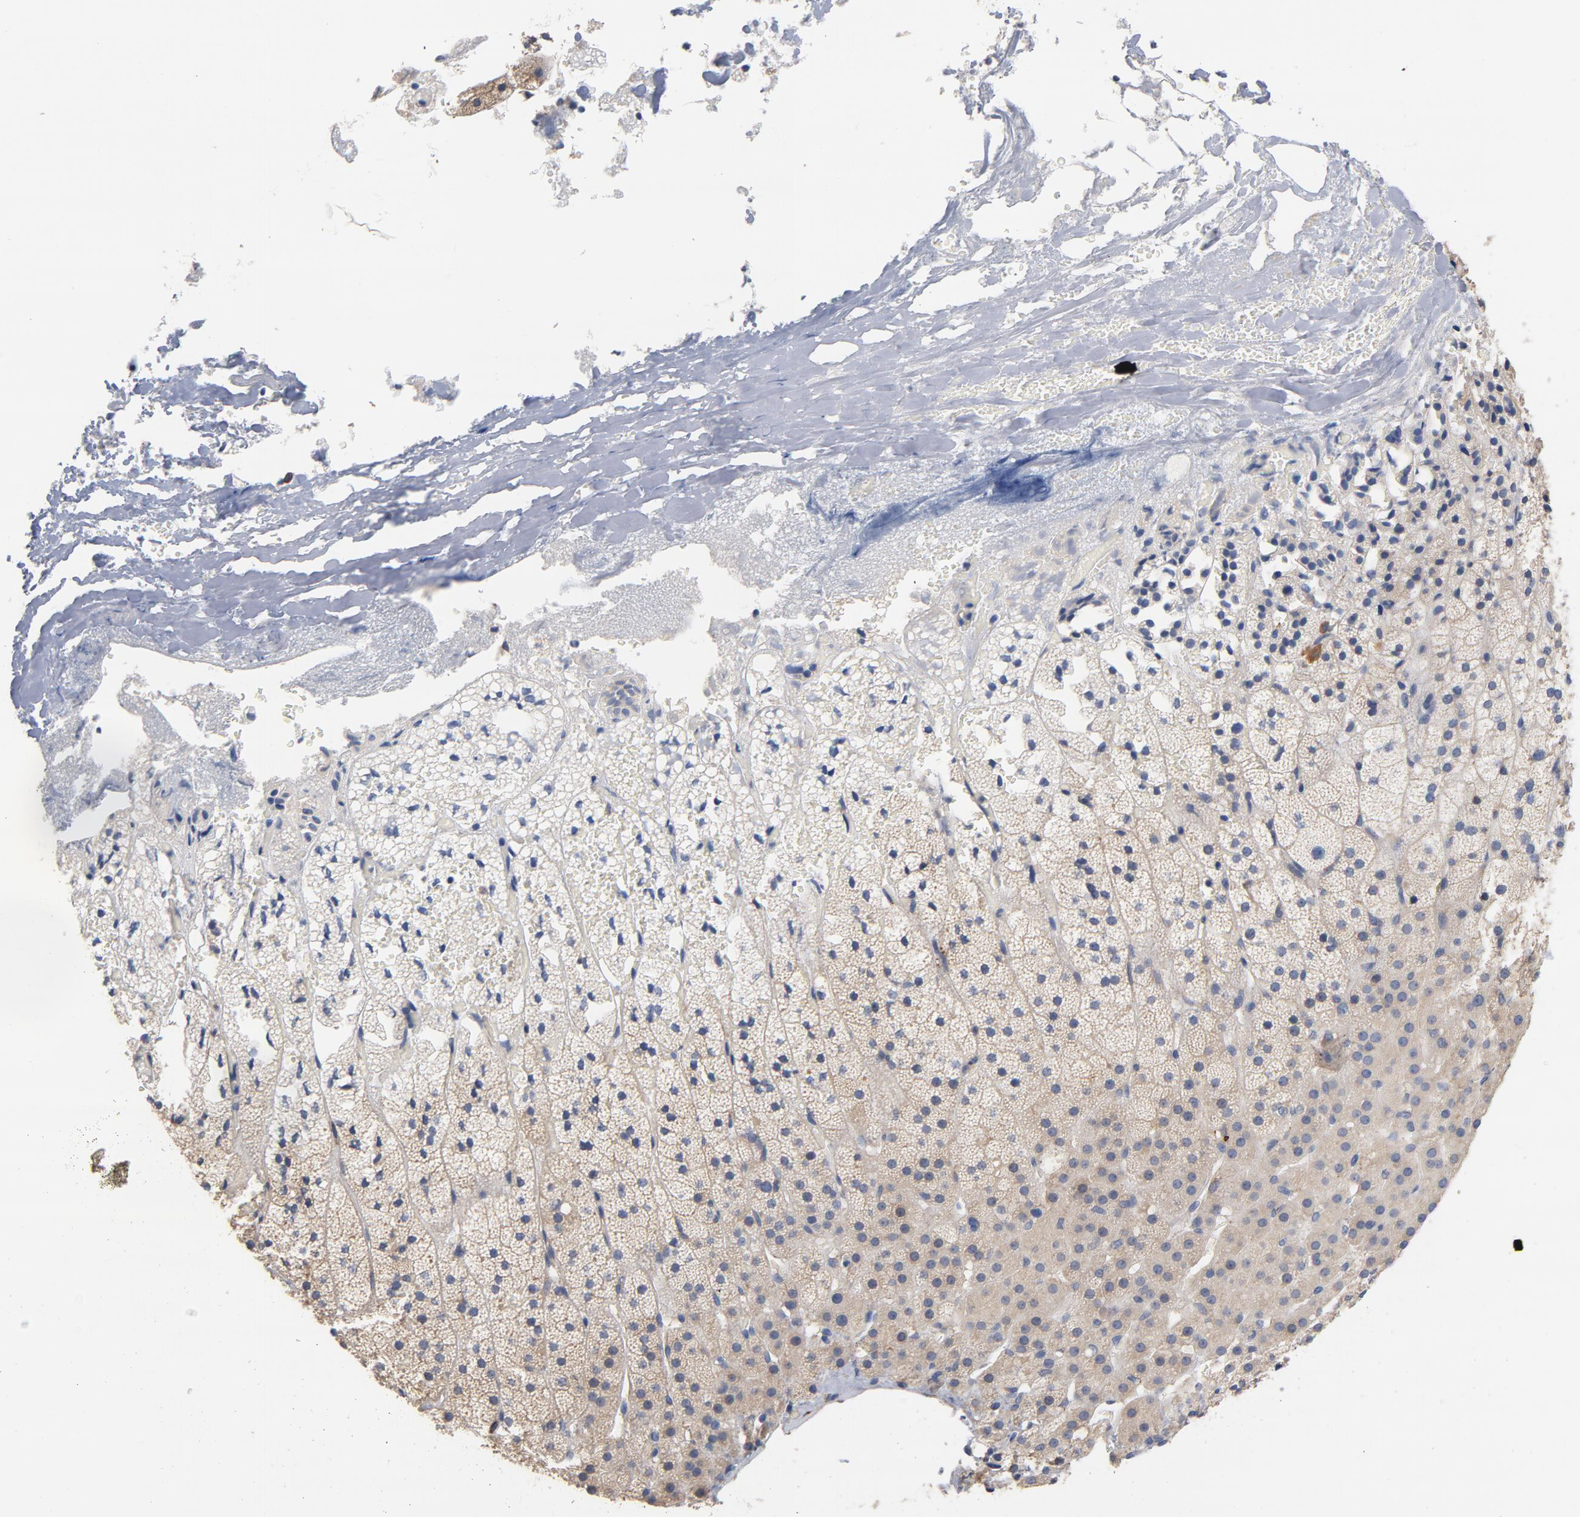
{"staining": {"intensity": "moderate", "quantity": "<25%", "location": "cytoplasmic/membranous"}, "tissue": "adrenal gland", "cell_type": "Glandular cells", "image_type": "normal", "snomed": [{"axis": "morphology", "description": "Normal tissue, NOS"}, {"axis": "topography", "description": "Adrenal gland"}], "caption": "A high-resolution photomicrograph shows immunohistochemistry staining of unremarkable adrenal gland, which displays moderate cytoplasmic/membranous positivity in about <25% of glandular cells. Using DAB (brown) and hematoxylin (blue) stains, captured at high magnification using brightfield microscopy.", "gene": "TLR4", "patient": {"sex": "male", "age": 35}}